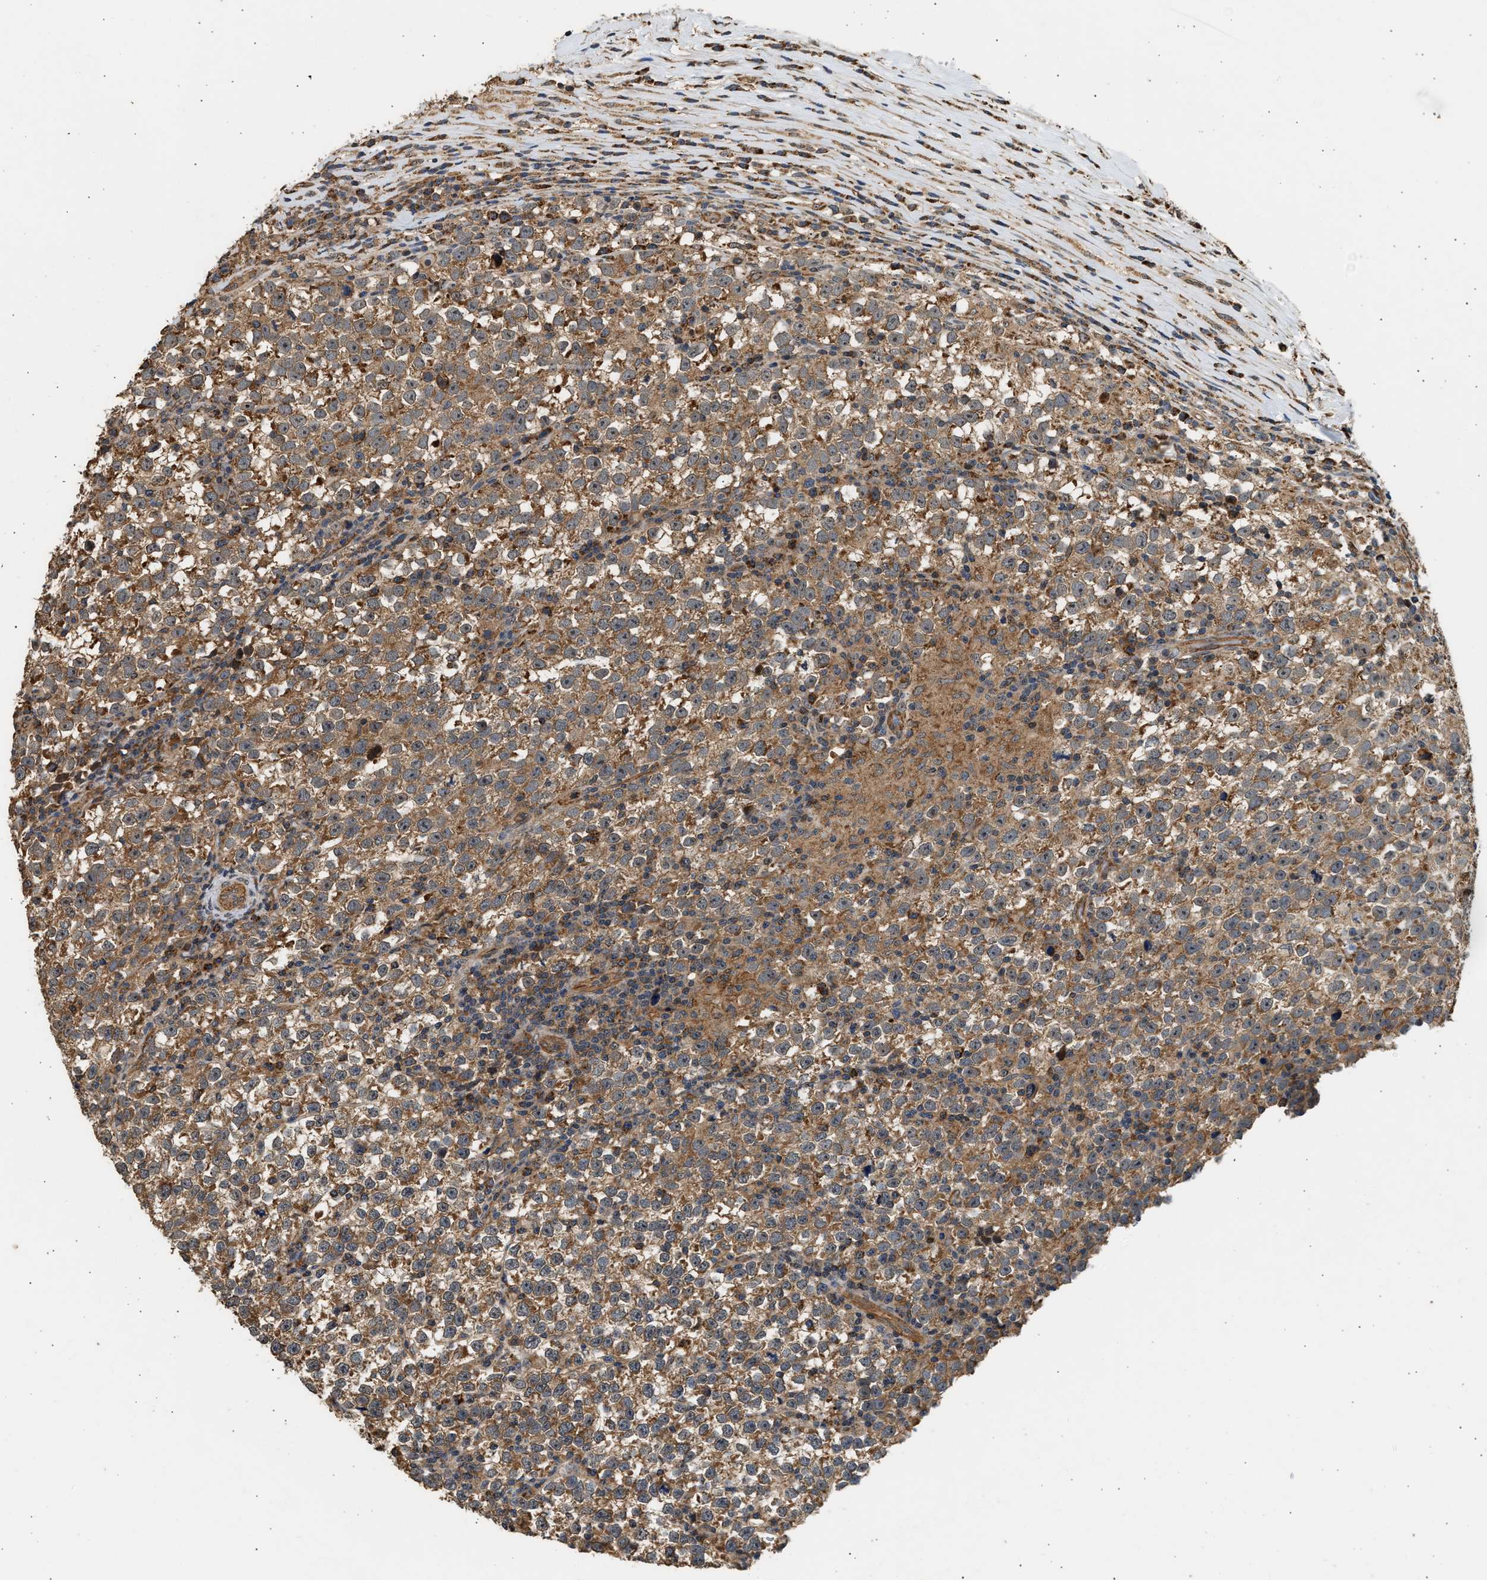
{"staining": {"intensity": "moderate", "quantity": ">75%", "location": "cytoplasmic/membranous"}, "tissue": "testis cancer", "cell_type": "Tumor cells", "image_type": "cancer", "snomed": [{"axis": "morphology", "description": "Normal tissue, NOS"}, {"axis": "morphology", "description": "Seminoma, NOS"}, {"axis": "topography", "description": "Testis"}], "caption": "This is a micrograph of IHC staining of testis cancer (seminoma), which shows moderate positivity in the cytoplasmic/membranous of tumor cells.", "gene": "DUSP14", "patient": {"sex": "male", "age": 43}}